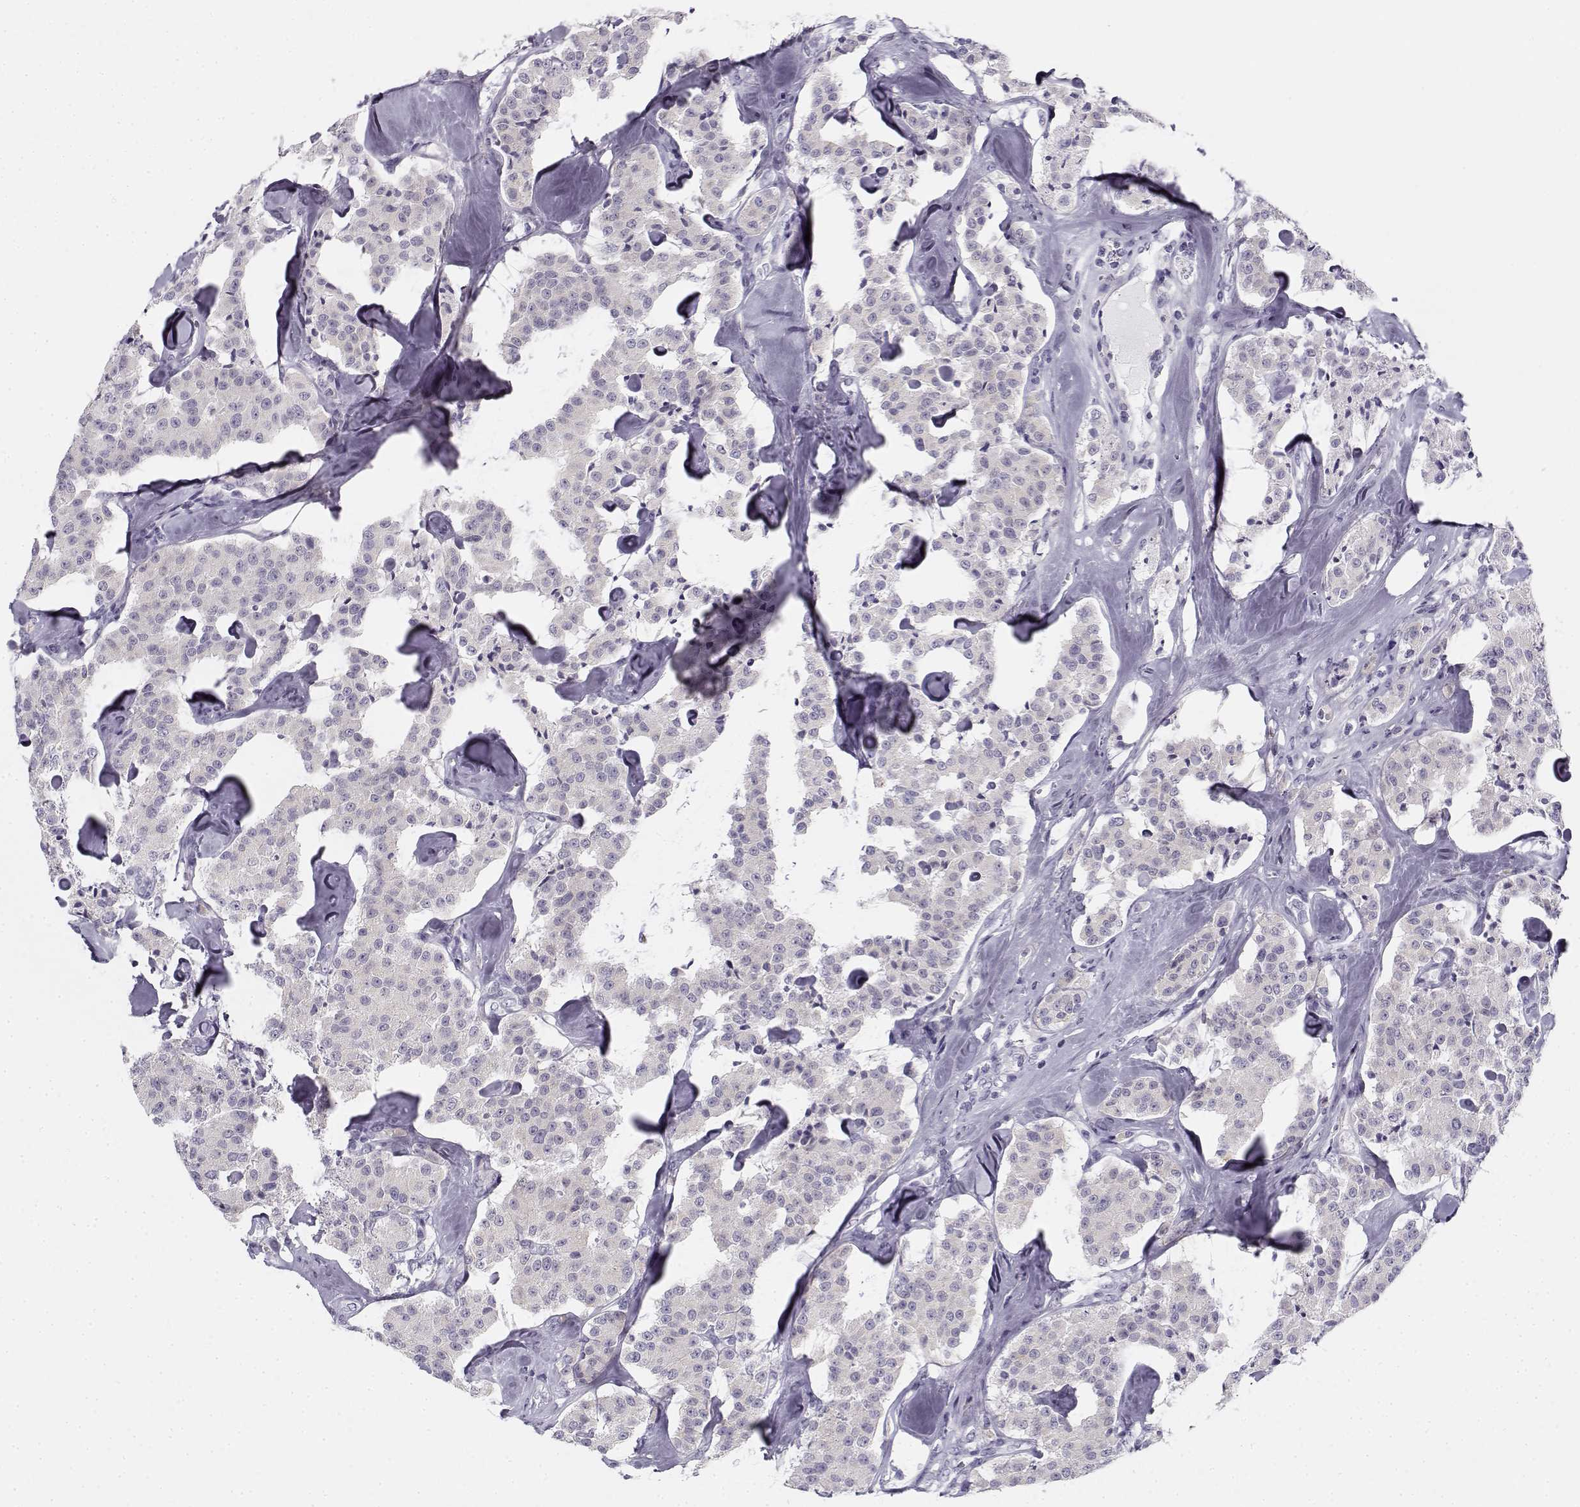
{"staining": {"intensity": "negative", "quantity": "none", "location": "none"}, "tissue": "carcinoid", "cell_type": "Tumor cells", "image_type": "cancer", "snomed": [{"axis": "morphology", "description": "Carcinoid, malignant, NOS"}, {"axis": "topography", "description": "Pancreas"}], "caption": "Image shows no protein expression in tumor cells of malignant carcinoid tissue.", "gene": "CREB3L3", "patient": {"sex": "male", "age": 41}}